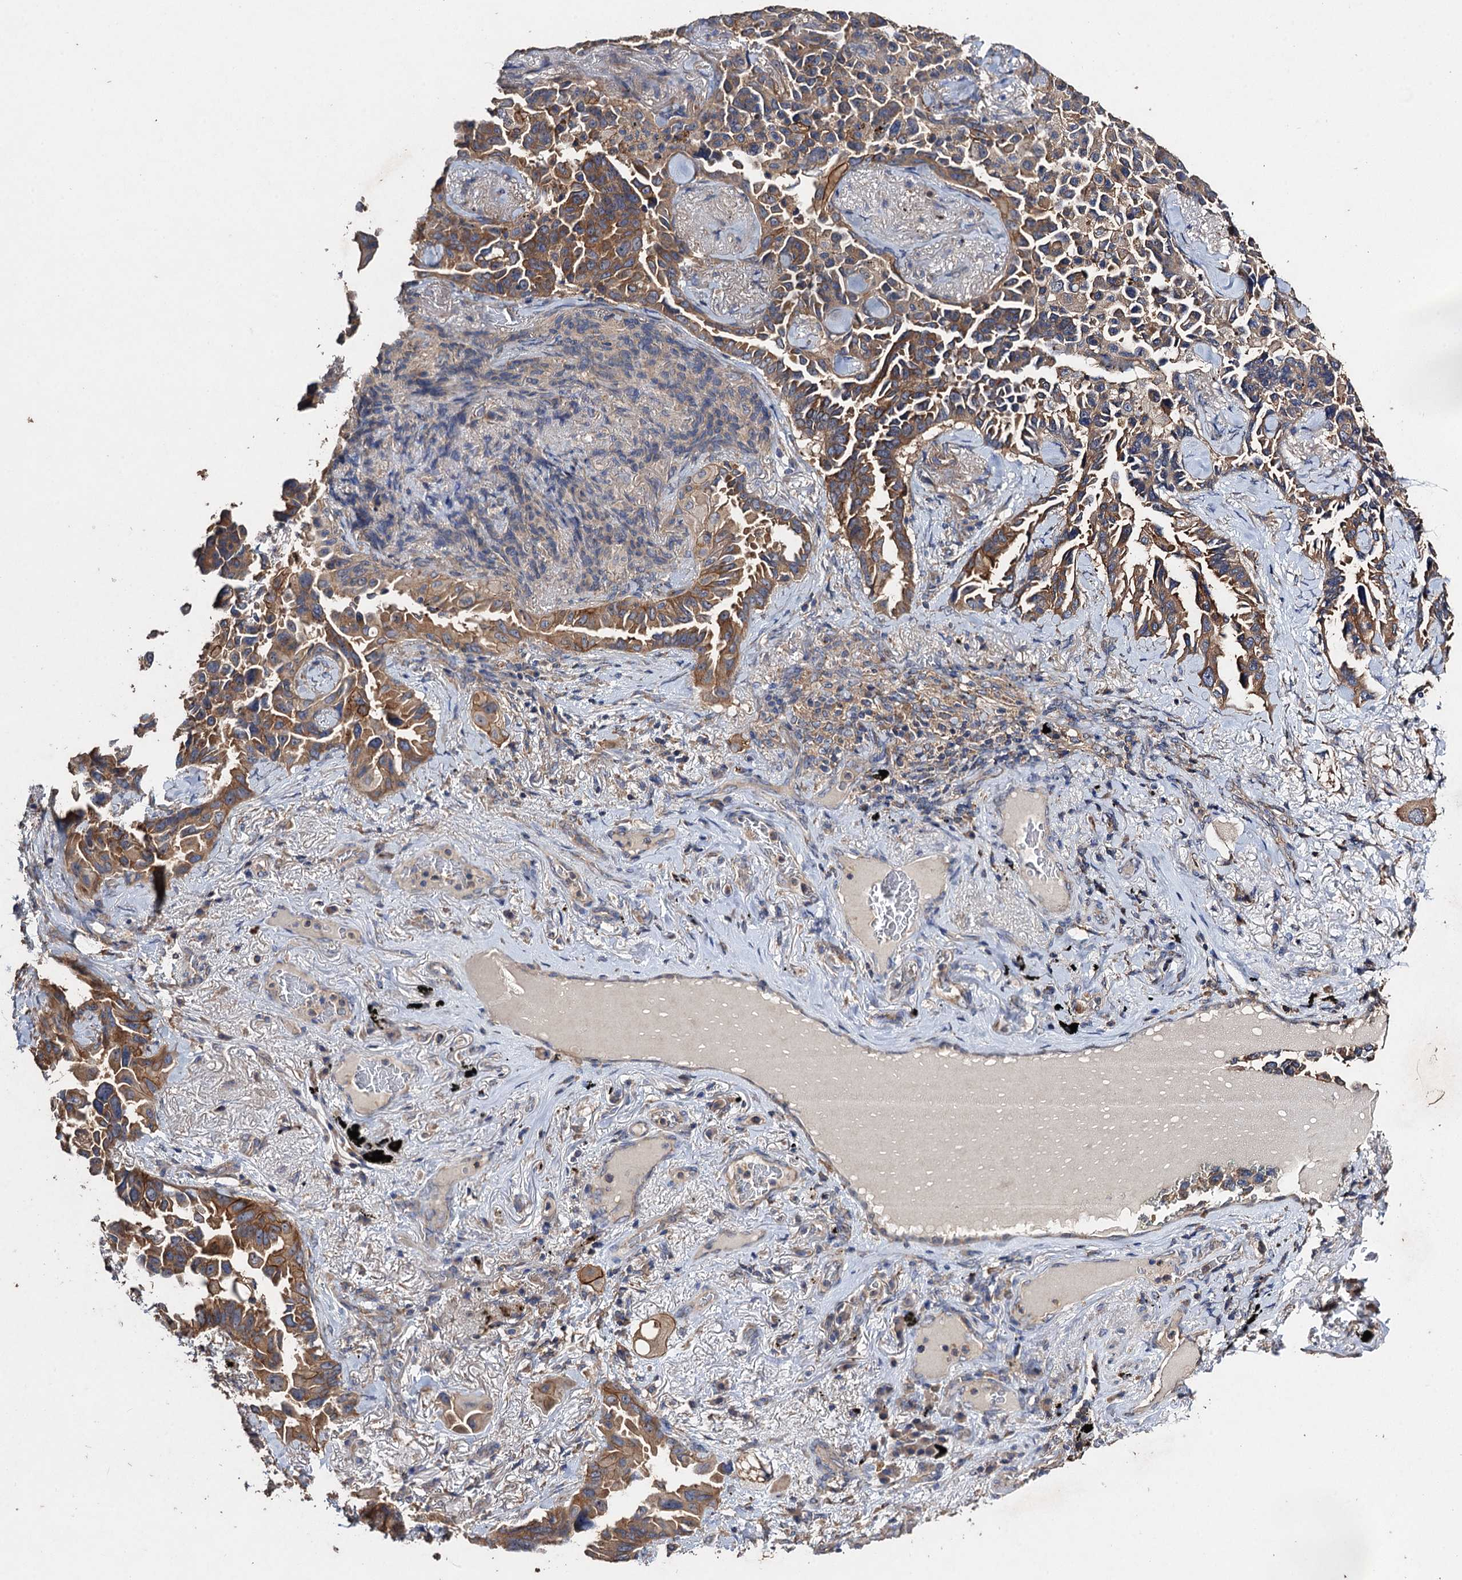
{"staining": {"intensity": "moderate", "quantity": ">75%", "location": "cytoplasmic/membranous"}, "tissue": "lung cancer", "cell_type": "Tumor cells", "image_type": "cancer", "snomed": [{"axis": "morphology", "description": "Adenocarcinoma, NOS"}, {"axis": "topography", "description": "Lung"}], "caption": "Approximately >75% of tumor cells in lung cancer (adenocarcinoma) demonstrate moderate cytoplasmic/membranous protein expression as visualized by brown immunohistochemical staining.", "gene": "SCUBE3", "patient": {"sex": "female", "age": 67}}